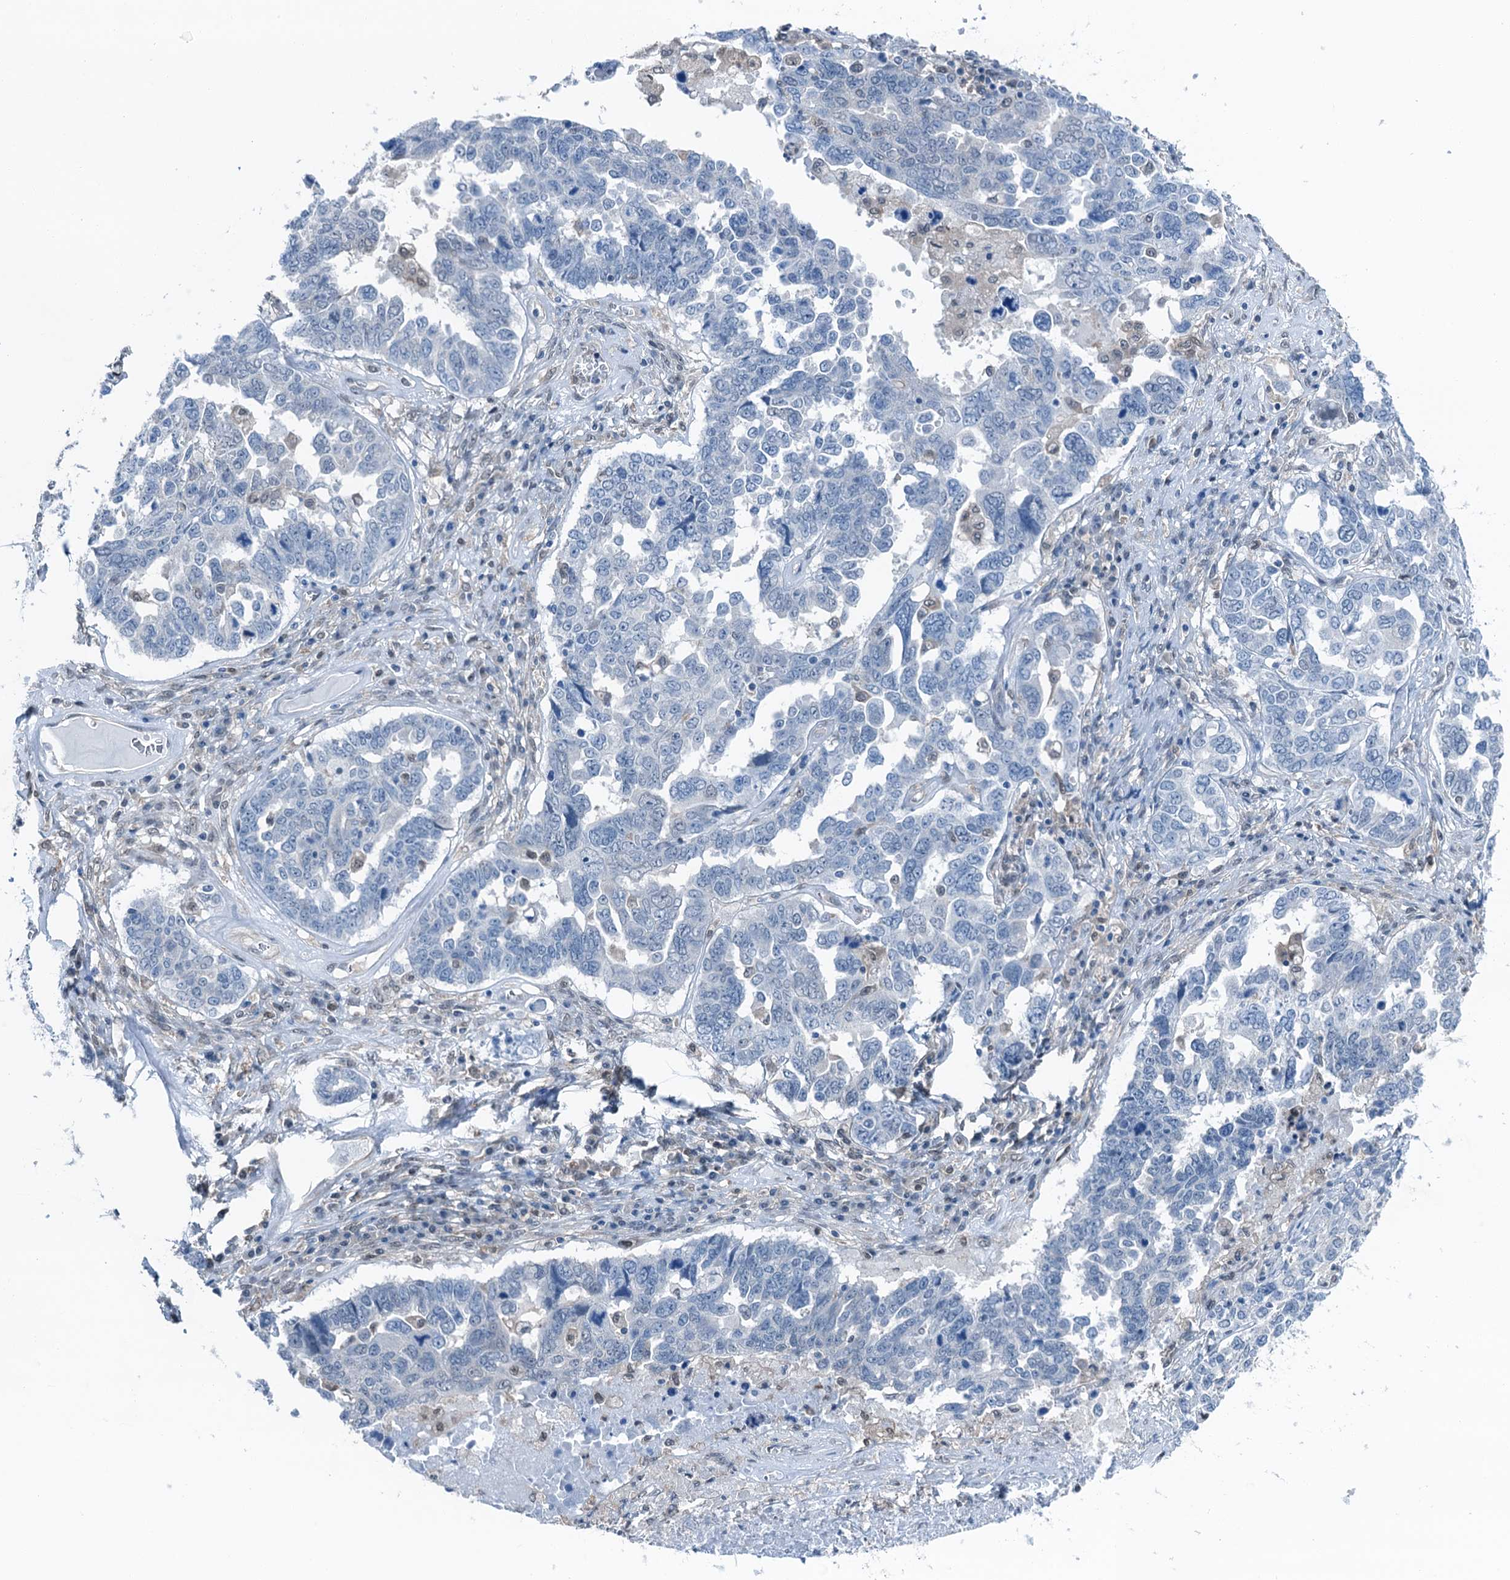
{"staining": {"intensity": "negative", "quantity": "none", "location": "none"}, "tissue": "ovarian cancer", "cell_type": "Tumor cells", "image_type": "cancer", "snomed": [{"axis": "morphology", "description": "Carcinoma, endometroid"}, {"axis": "topography", "description": "Ovary"}], "caption": "Tumor cells are negative for protein expression in human endometroid carcinoma (ovarian). (Immunohistochemistry (ihc), brightfield microscopy, high magnification).", "gene": "RNH1", "patient": {"sex": "female", "age": 62}}